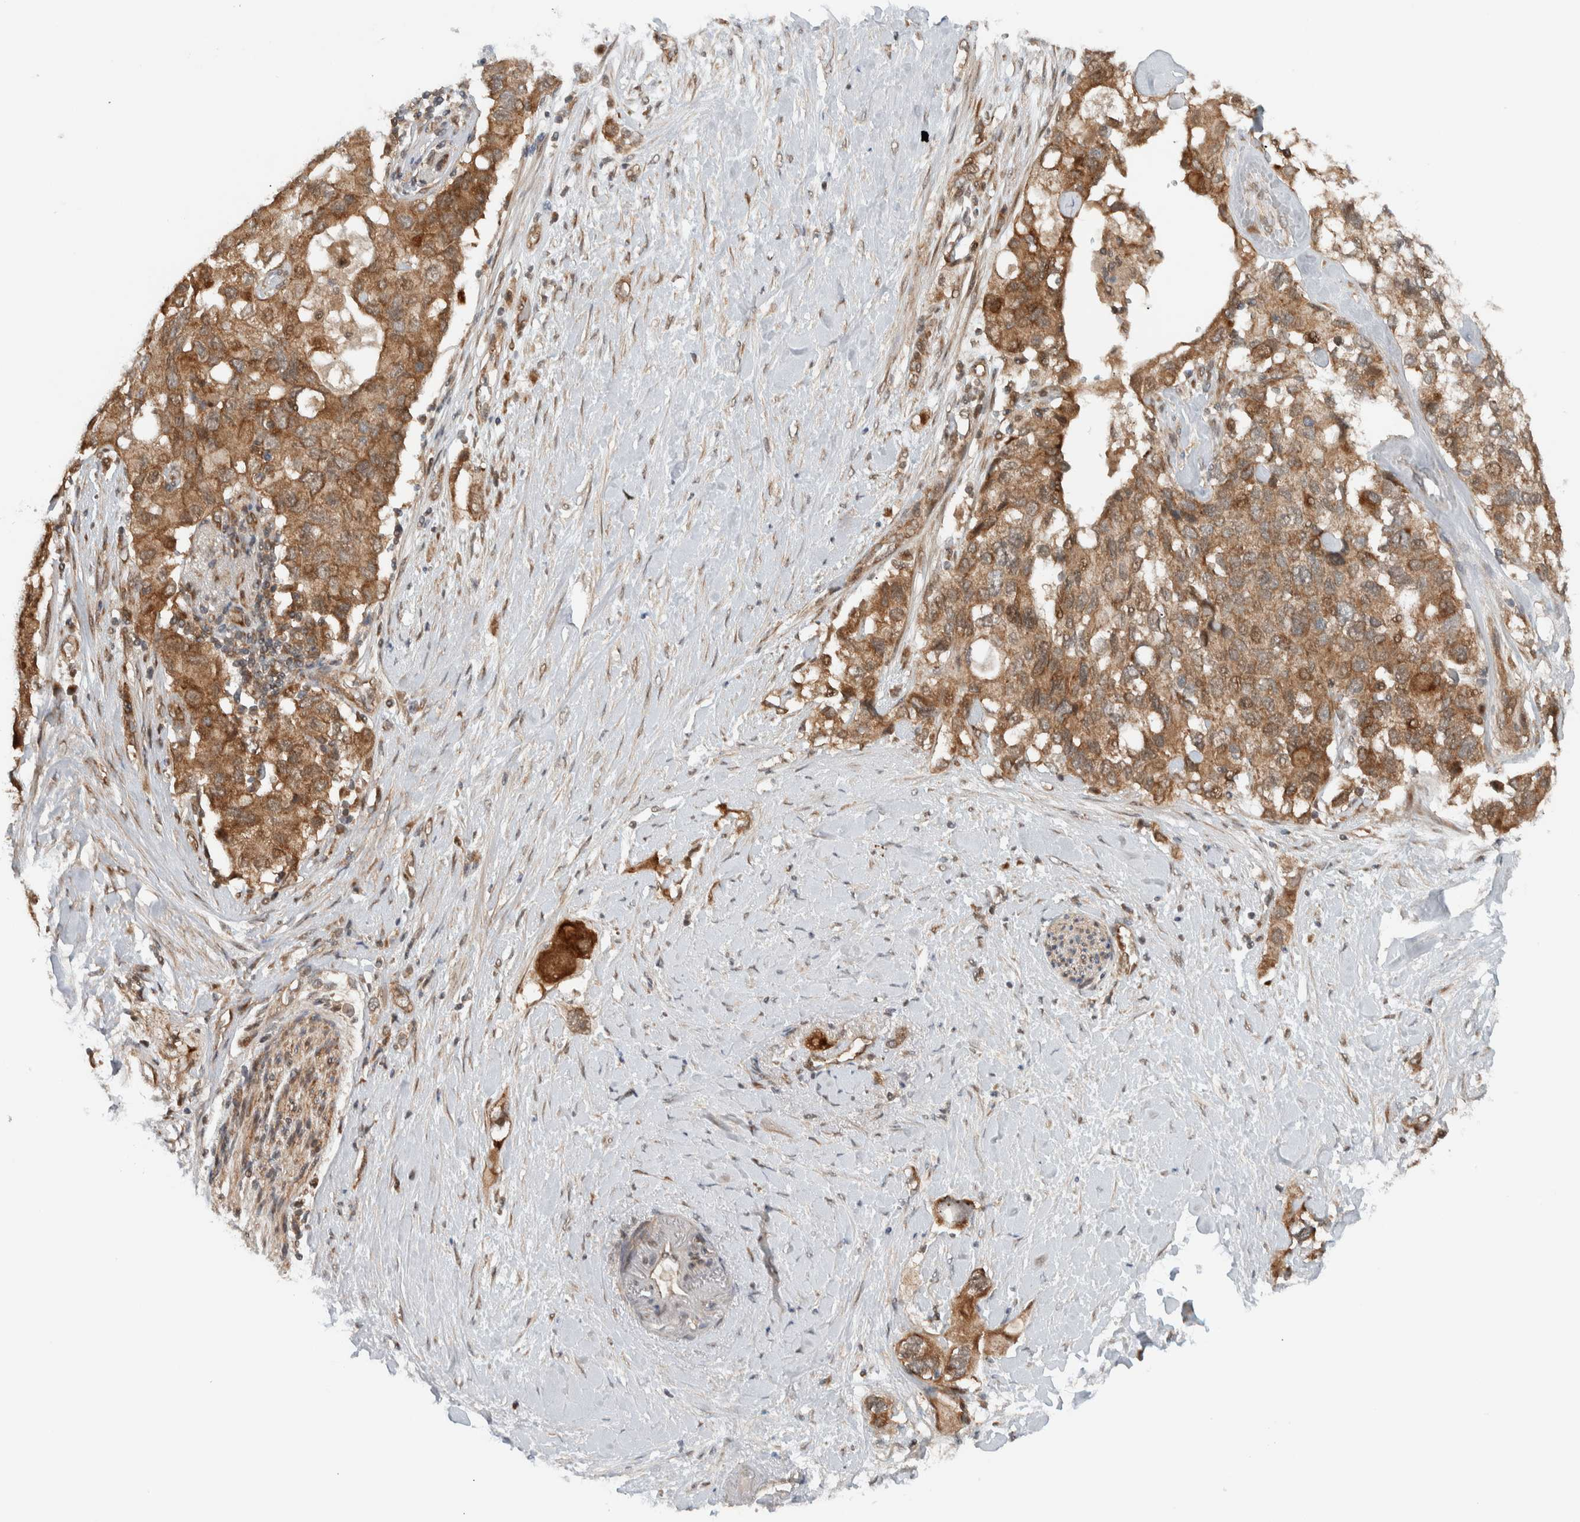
{"staining": {"intensity": "moderate", "quantity": ">75%", "location": "cytoplasmic/membranous"}, "tissue": "pancreatic cancer", "cell_type": "Tumor cells", "image_type": "cancer", "snomed": [{"axis": "morphology", "description": "Adenocarcinoma, NOS"}, {"axis": "topography", "description": "Pancreas"}], "caption": "Brown immunohistochemical staining in human adenocarcinoma (pancreatic) displays moderate cytoplasmic/membranous positivity in about >75% of tumor cells. Nuclei are stained in blue.", "gene": "KLHL6", "patient": {"sex": "female", "age": 56}}